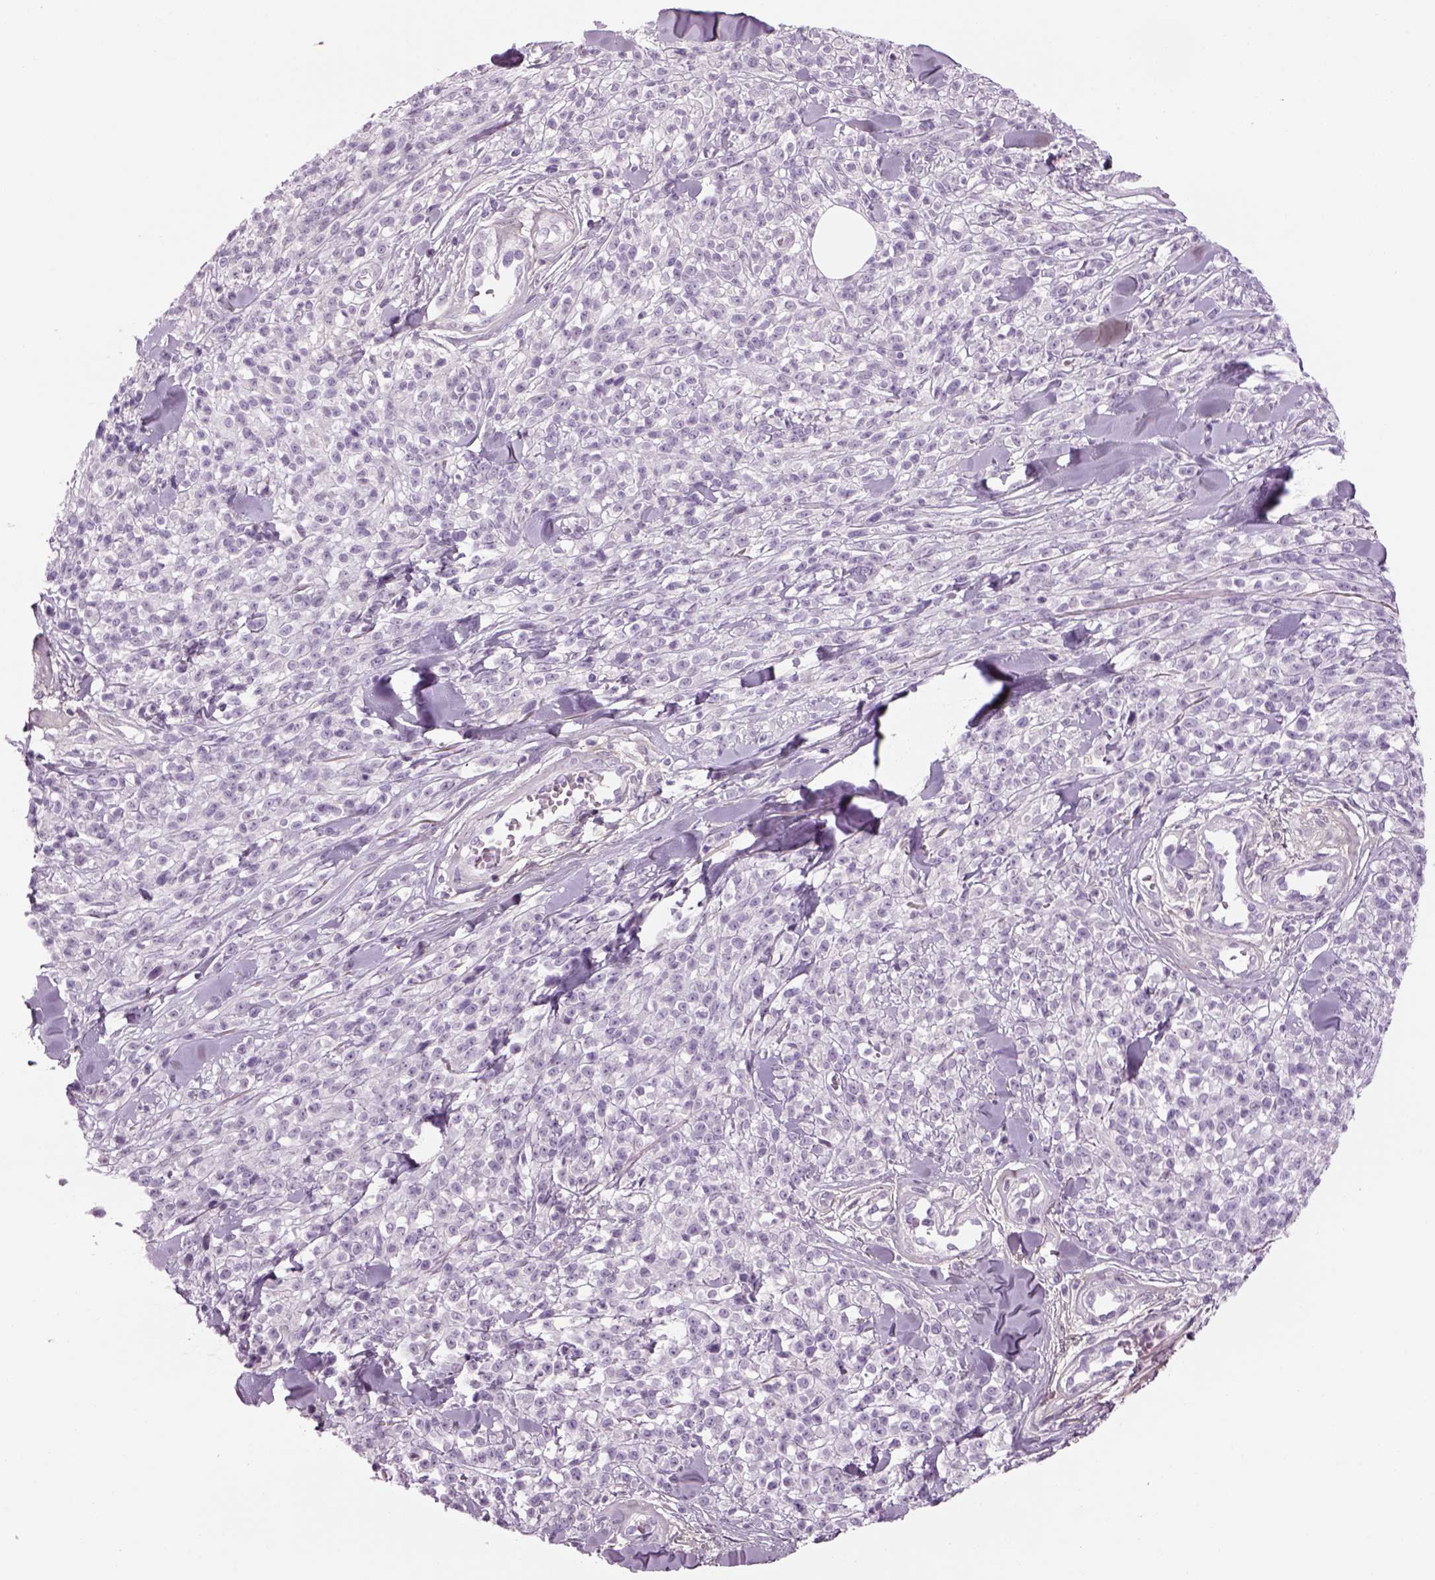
{"staining": {"intensity": "negative", "quantity": "none", "location": "none"}, "tissue": "melanoma", "cell_type": "Tumor cells", "image_type": "cancer", "snomed": [{"axis": "morphology", "description": "Malignant melanoma, NOS"}, {"axis": "topography", "description": "Skin"}, {"axis": "topography", "description": "Skin of trunk"}], "caption": "The immunohistochemistry (IHC) micrograph has no significant expression in tumor cells of melanoma tissue.", "gene": "MDH1B", "patient": {"sex": "male", "age": 74}}